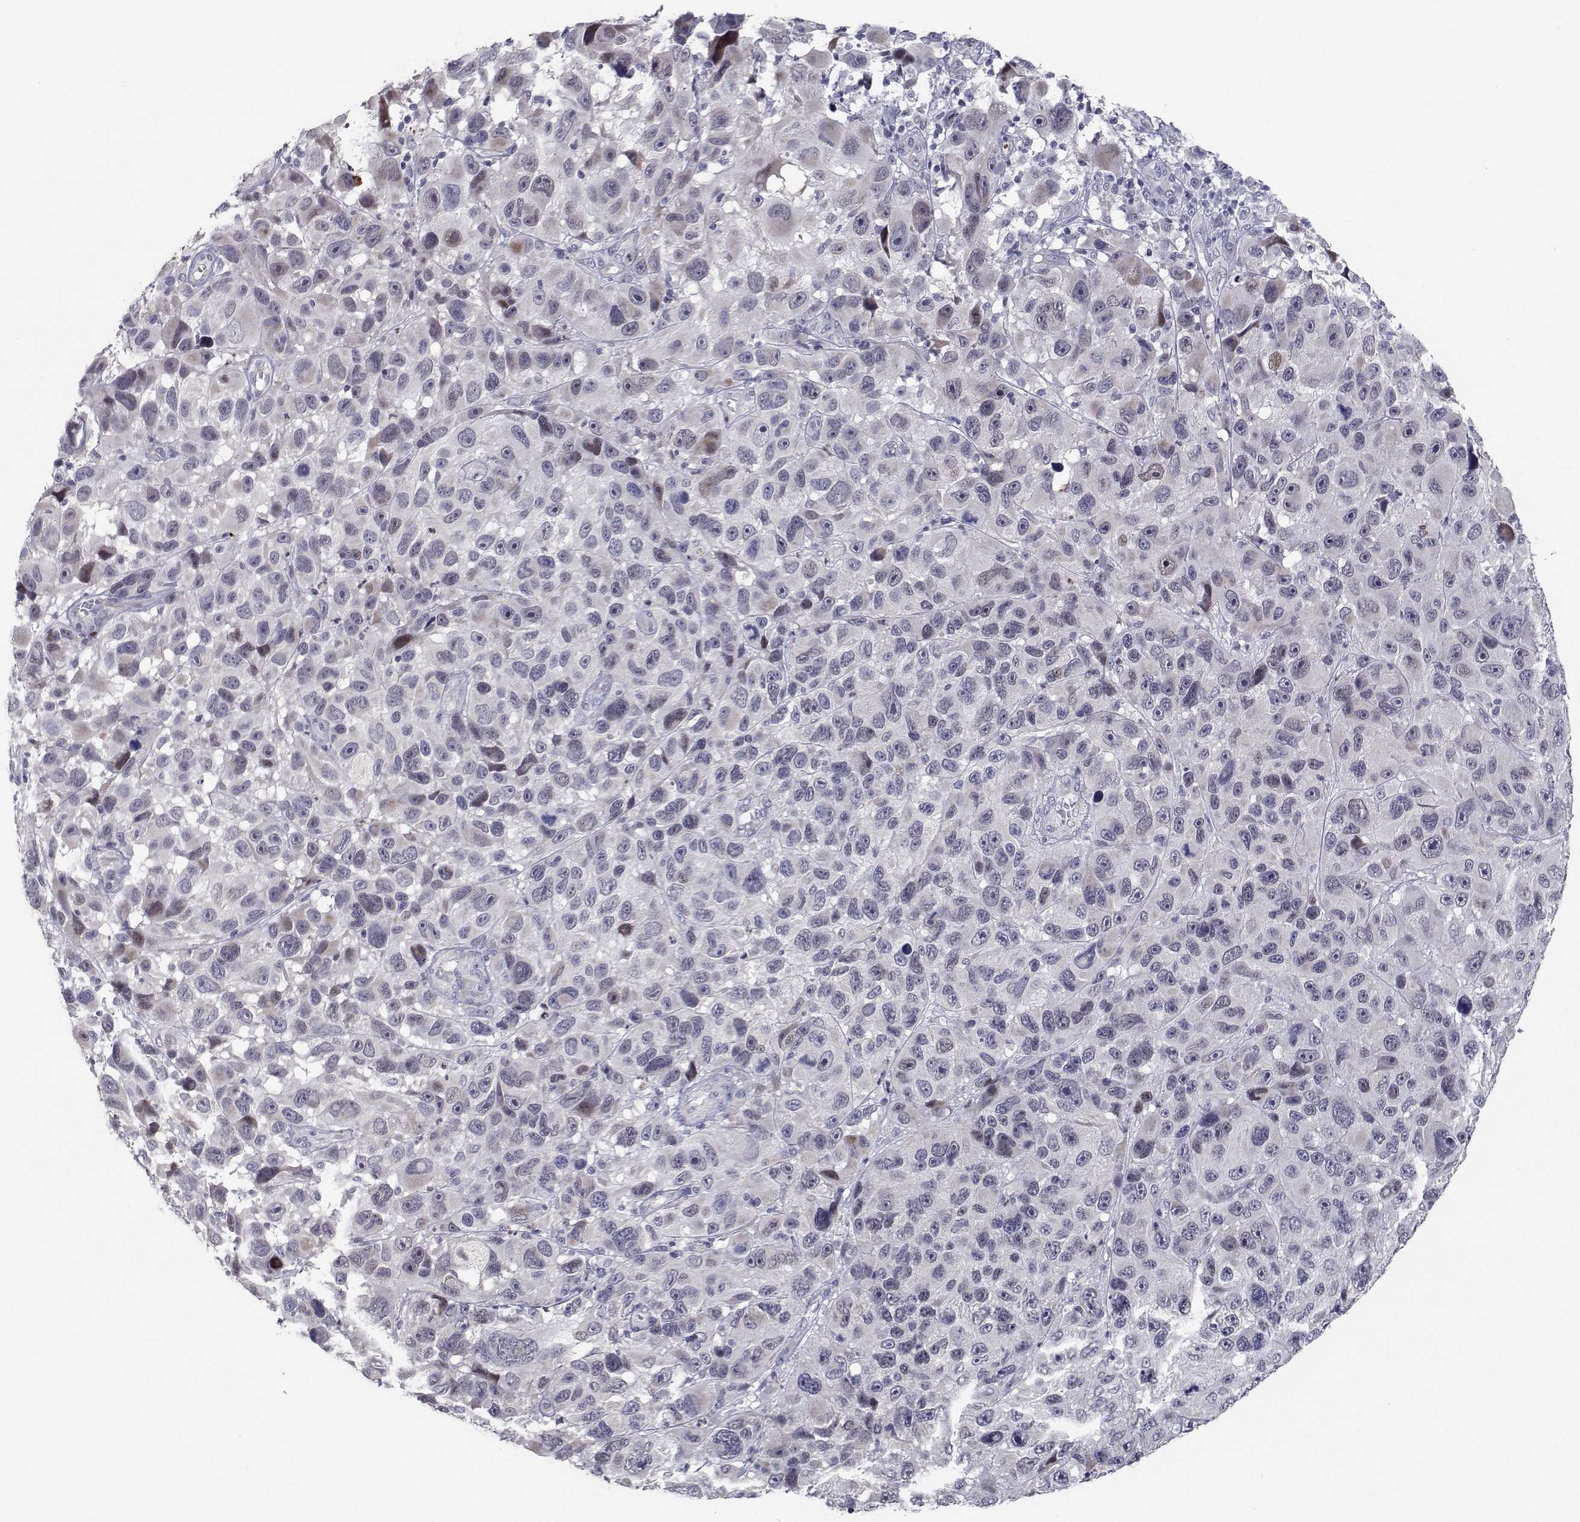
{"staining": {"intensity": "negative", "quantity": "none", "location": "none"}, "tissue": "melanoma", "cell_type": "Tumor cells", "image_type": "cancer", "snomed": [{"axis": "morphology", "description": "Malignant melanoma, NOS"}, {"axis": "topography", "description": "Skin"}], "caption": "Malignant melanoma stained for a protein using IHC exhibits no positivity tumor cells.", "gene": "RBPJL", "patient": {"sex": "male", "age": 53}}